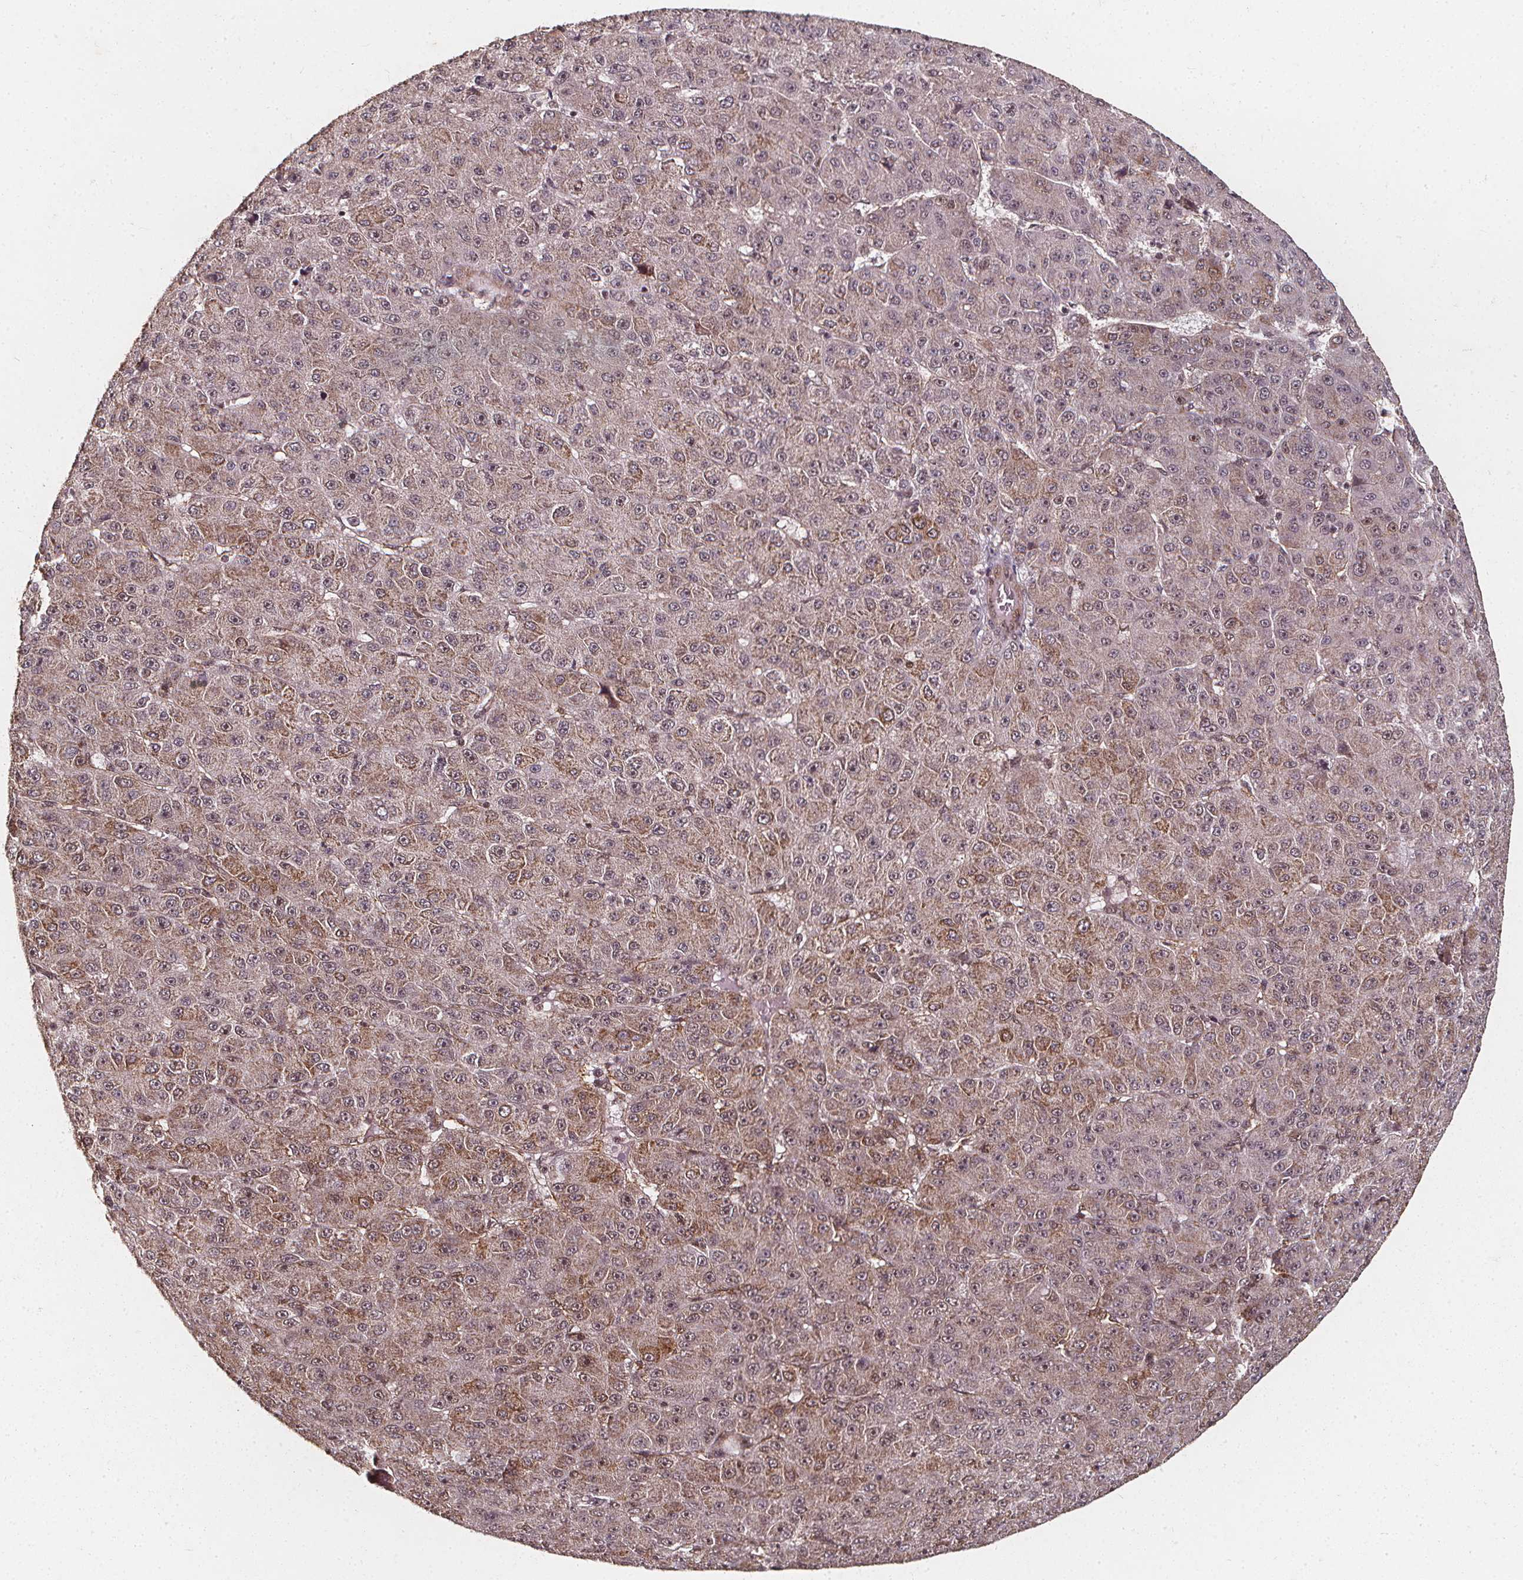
{"staining": {"intensity": "moderate", "quantity": "25%-75%", "location": "cytoplasmic/membranous,nuclear"}, "tissue": "liver cancer", "cell_type": "Tumor cells", "image_type": "cancer", "snomed": [{"axis": "morphology", "description": "Carcinoma, Hepatocellular, NOS"}, {"axis": "topography", "description": "Liver"}], "caption": "Moderate cytoplasmic/membranous and nuclear expression is identified in approximately 25%-75% of tumor cells in liver hepatocellular carcinoma.", "gene": "SMN1", "patient": {"sex": "male", "age": 67}}